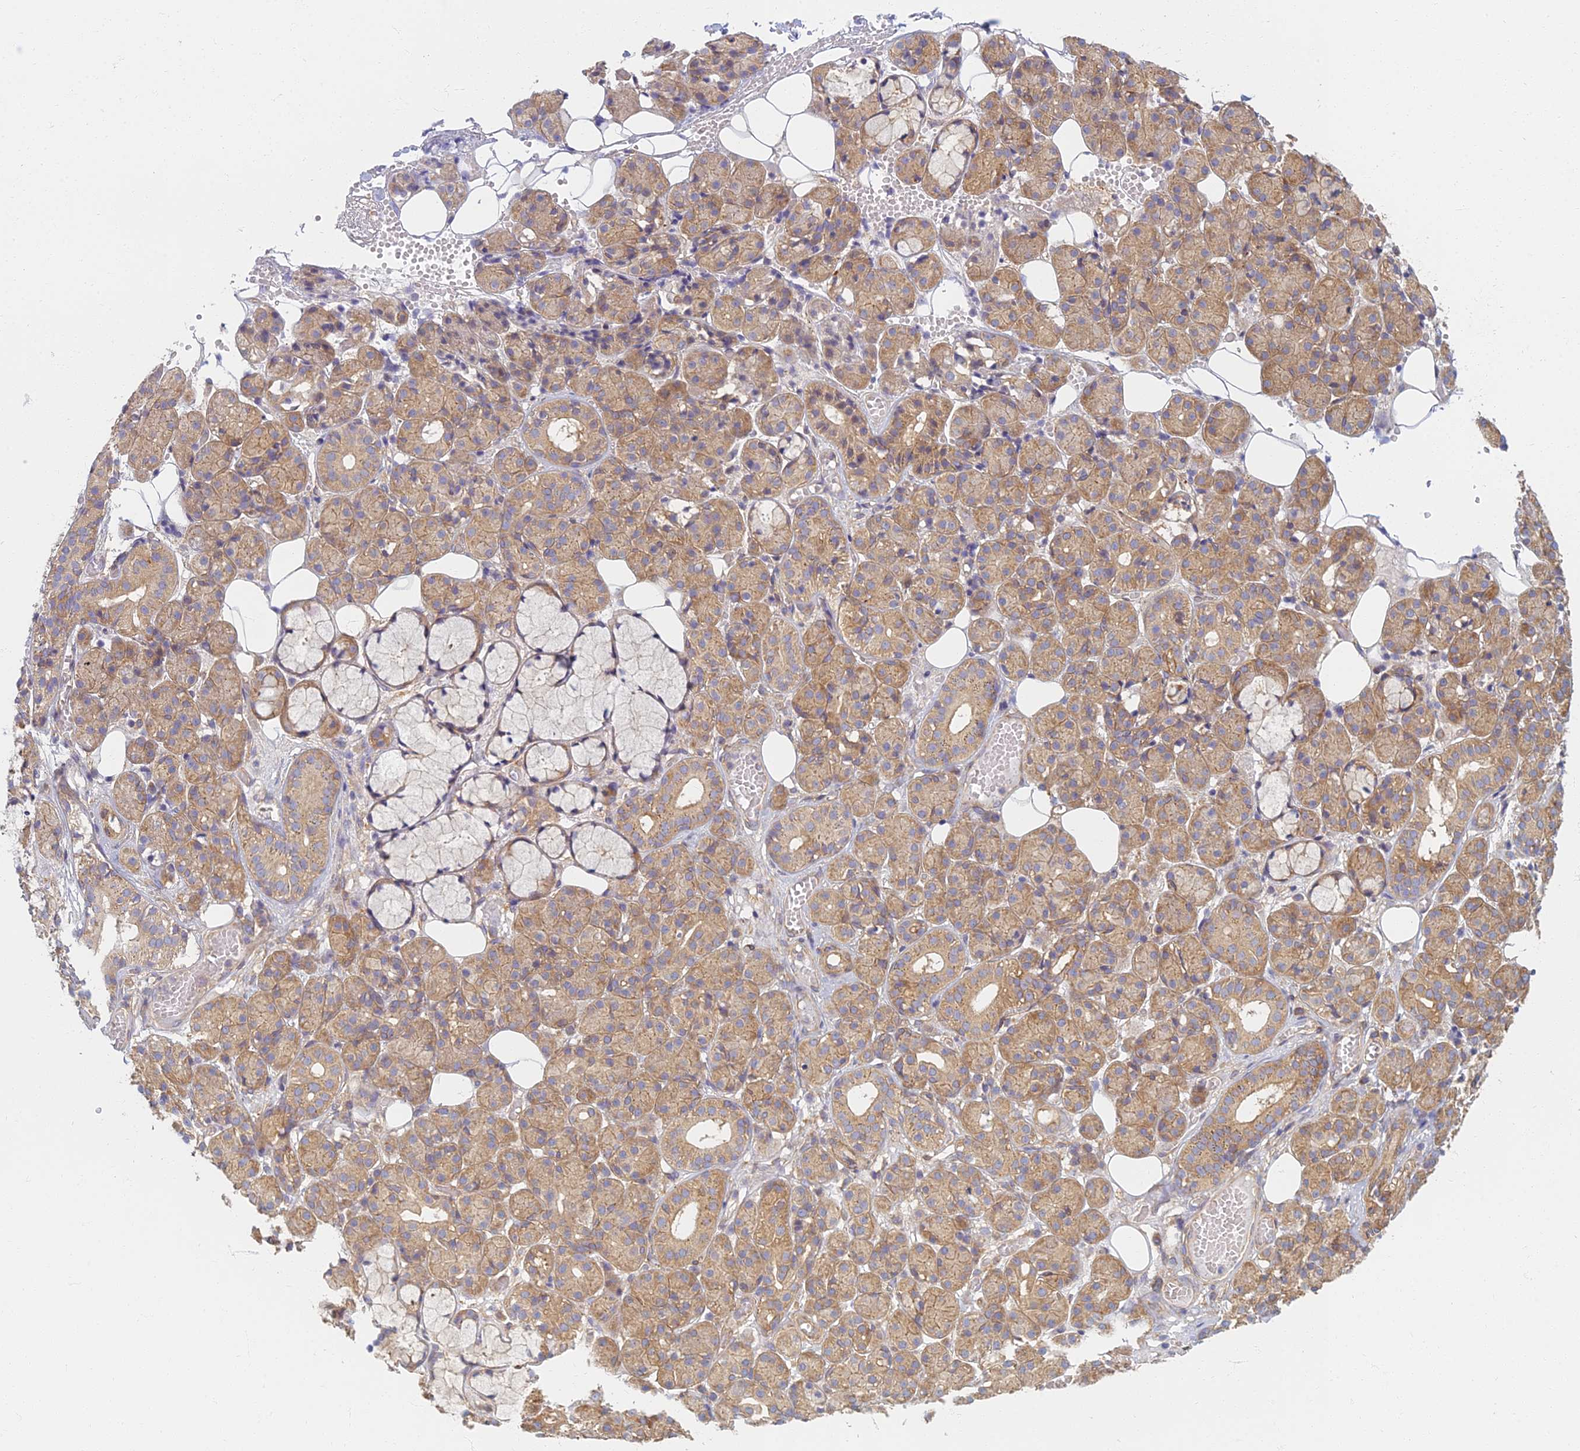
{"staining": {"intensity": "moderate", "quantity": ">75%", "location": "cytoplasmic/membranous"}, "tissue": "salivary gland", "cell_type": "Glandular cells", "image_type": "normal", "snomed": [{"axis": "morphology", "description": "Normal tissue, NOS"}, {"axis": "topography", "description": "Salivary gland"}], "caption": "IHC histopathology image of unremarkable salivary gland: human salivary gland stained using IHC demonstrates medium levels of moderate protein expression localized specifically in the cytoplasmic/membranous of glandular cells, appearing as a cytoplasmic/membranous brown color.", "gene": "RBSN", "patient": {"sex": "male", "age": 63}}